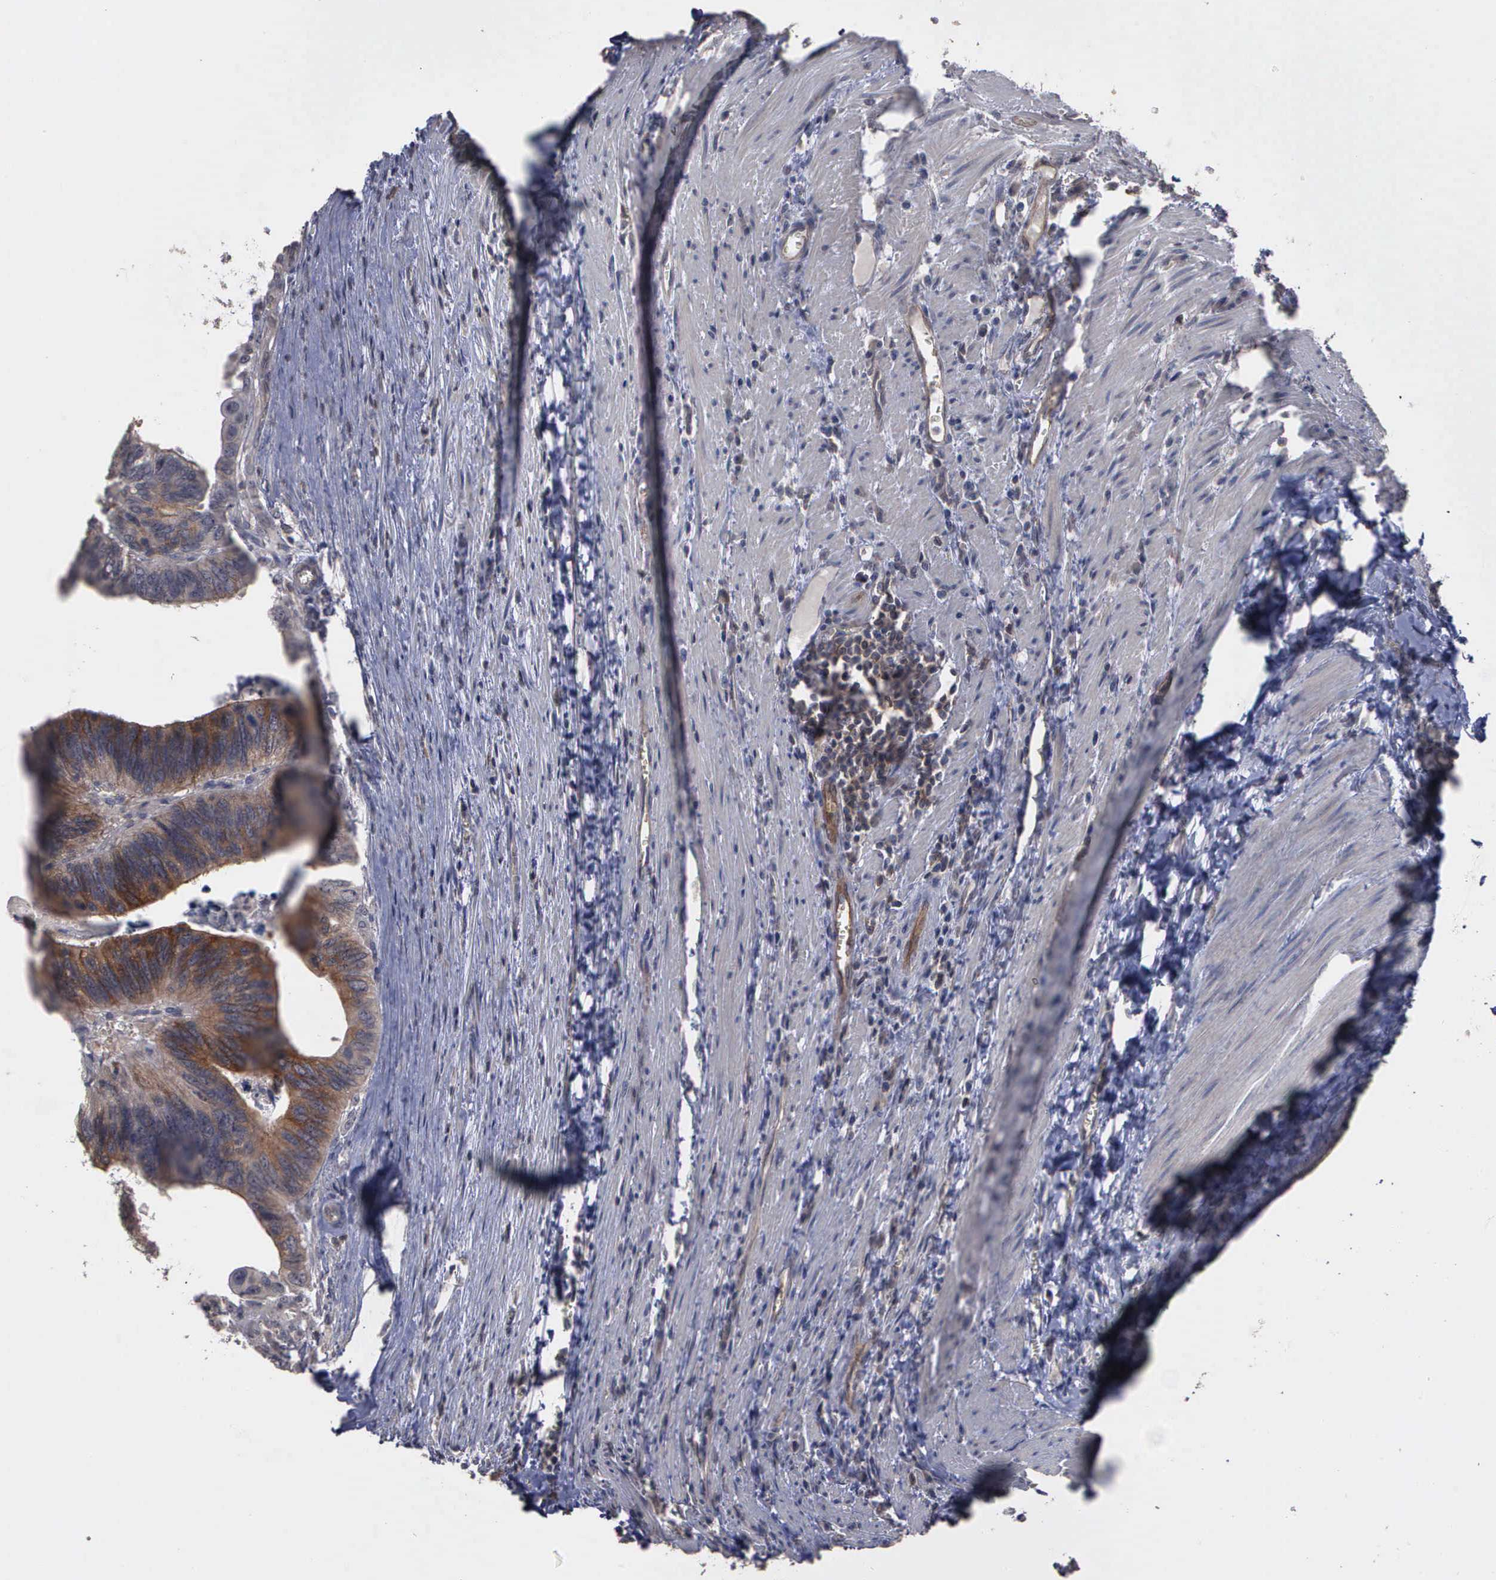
{"staining": {"intensity": "moderate", "quantity": "25%-75%", "location": "cytoplasmic/membranous"}, "tissue": "colorectal cancer", "cell_type": "Tumor cells", "image_type": "cancer", "snomed": [{"axis": "morphology", "description": "Adenocarcinoma, NOS"}, {"axis": "topography", "description": "Colon"}], "caption": "Tumor cells exhibit moderate cytoplasmic/membranous expression in about 25%-75% of cells in adenocarcinoma (colorectal). The staining was performed using DAB to visualize the protein expression in brown, while the nuclei were stained in blue with hematoxylin (Magnification: 20x).", "gene": "CRKL", "patient": {"sex": "male", "age": 72}}